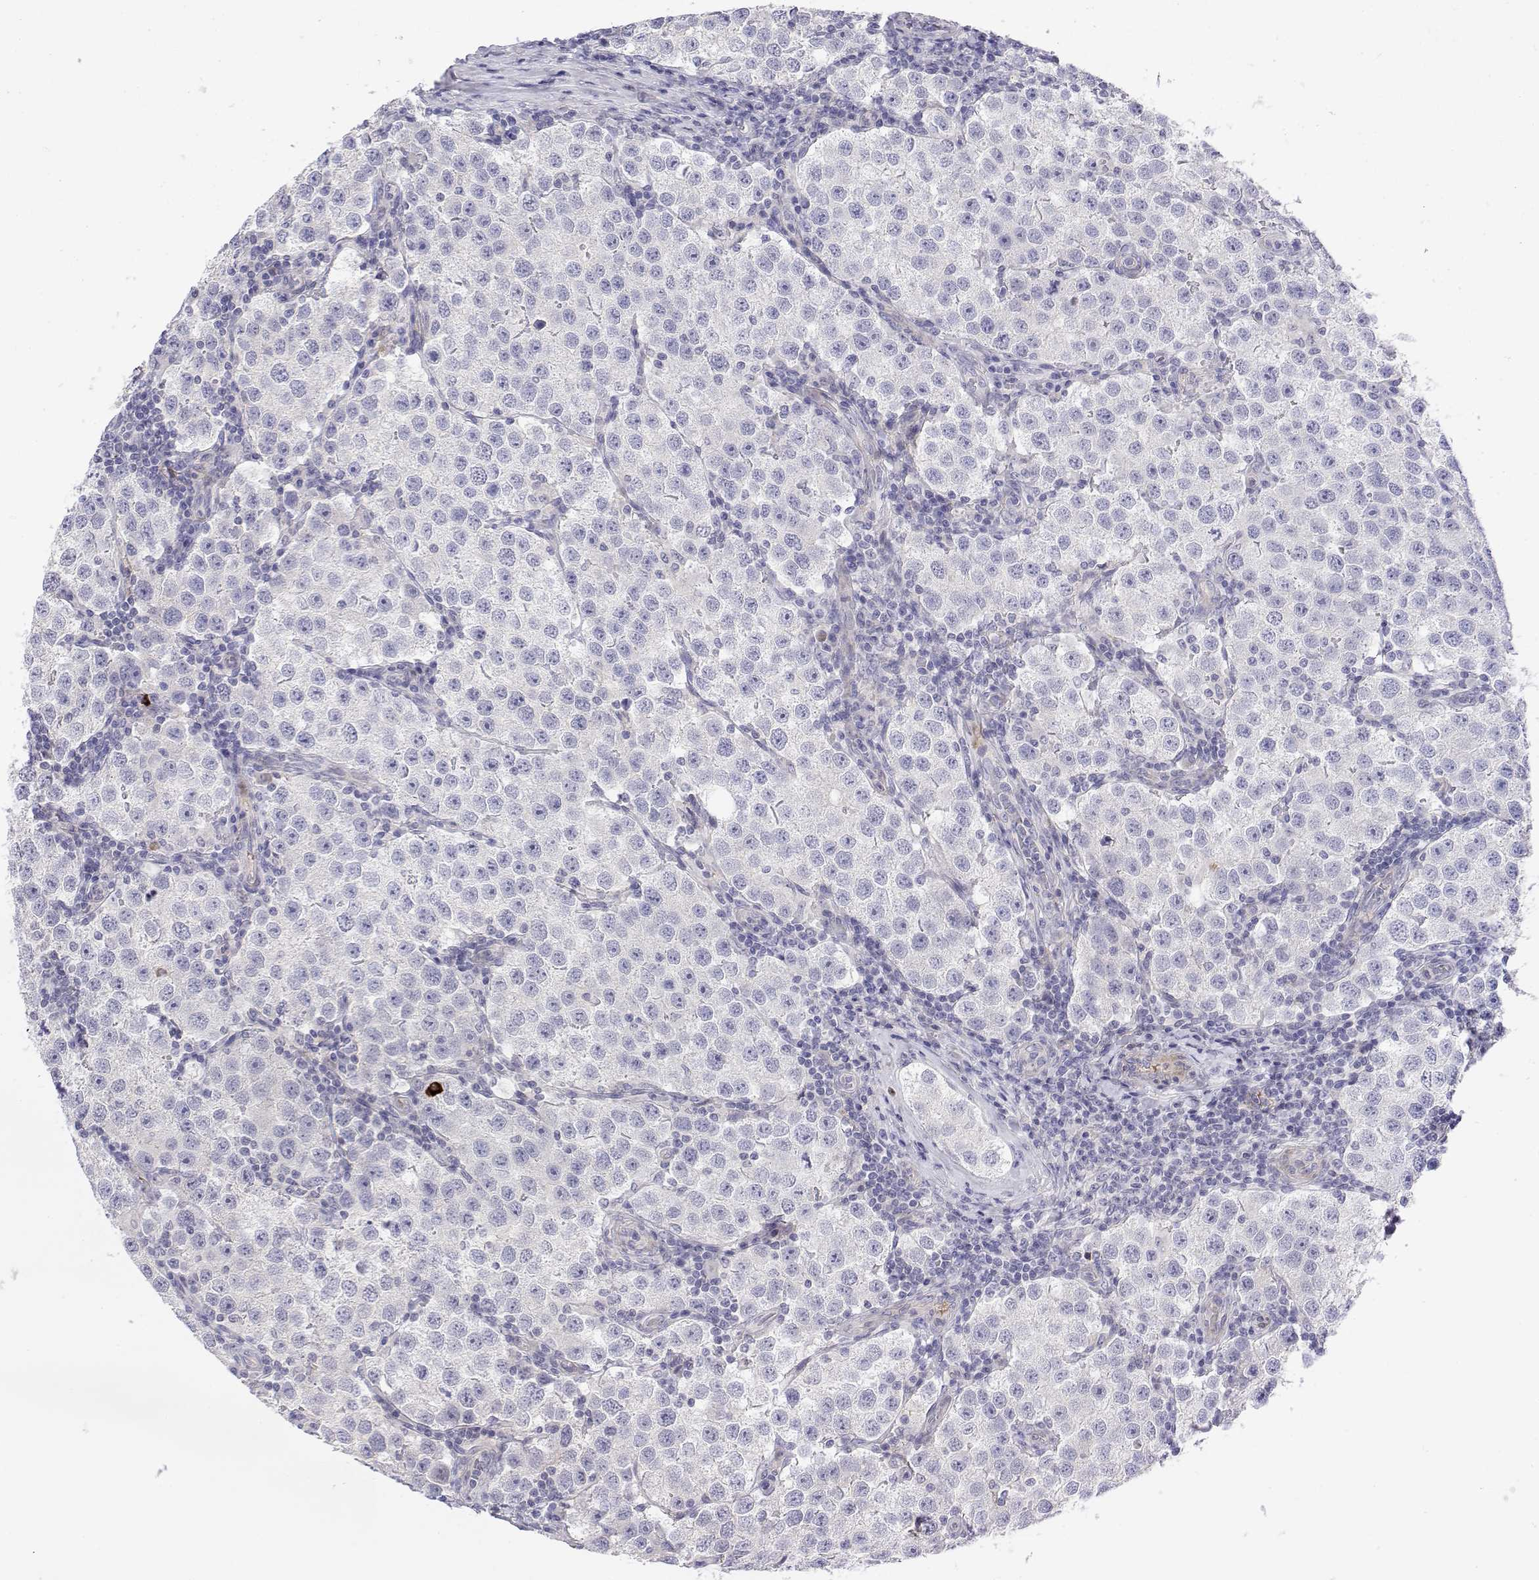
{"staining": {"intensity": "negative", "quantity": "none", "location": "none"}, "tissue": "testis cancer", "cell_type": "Tumor cells", "image_type": "cancer", "snomed": [{"axis": "morphology", "description": "Seminoma, NOS"}, {"axis": "topography", "description": "Testis"}], "caption": "An immunohistochemistry image of testis cancer is shown. There is no staining in tumor cells of testis cancer. The staining was performed using DAB to visualize the protein expression in brown, while the nuclei were stained in blue with hematoxylin (Magnification: 20x).", "gene": "GGACT", "patient": {"sex": "male", "age": 37}}